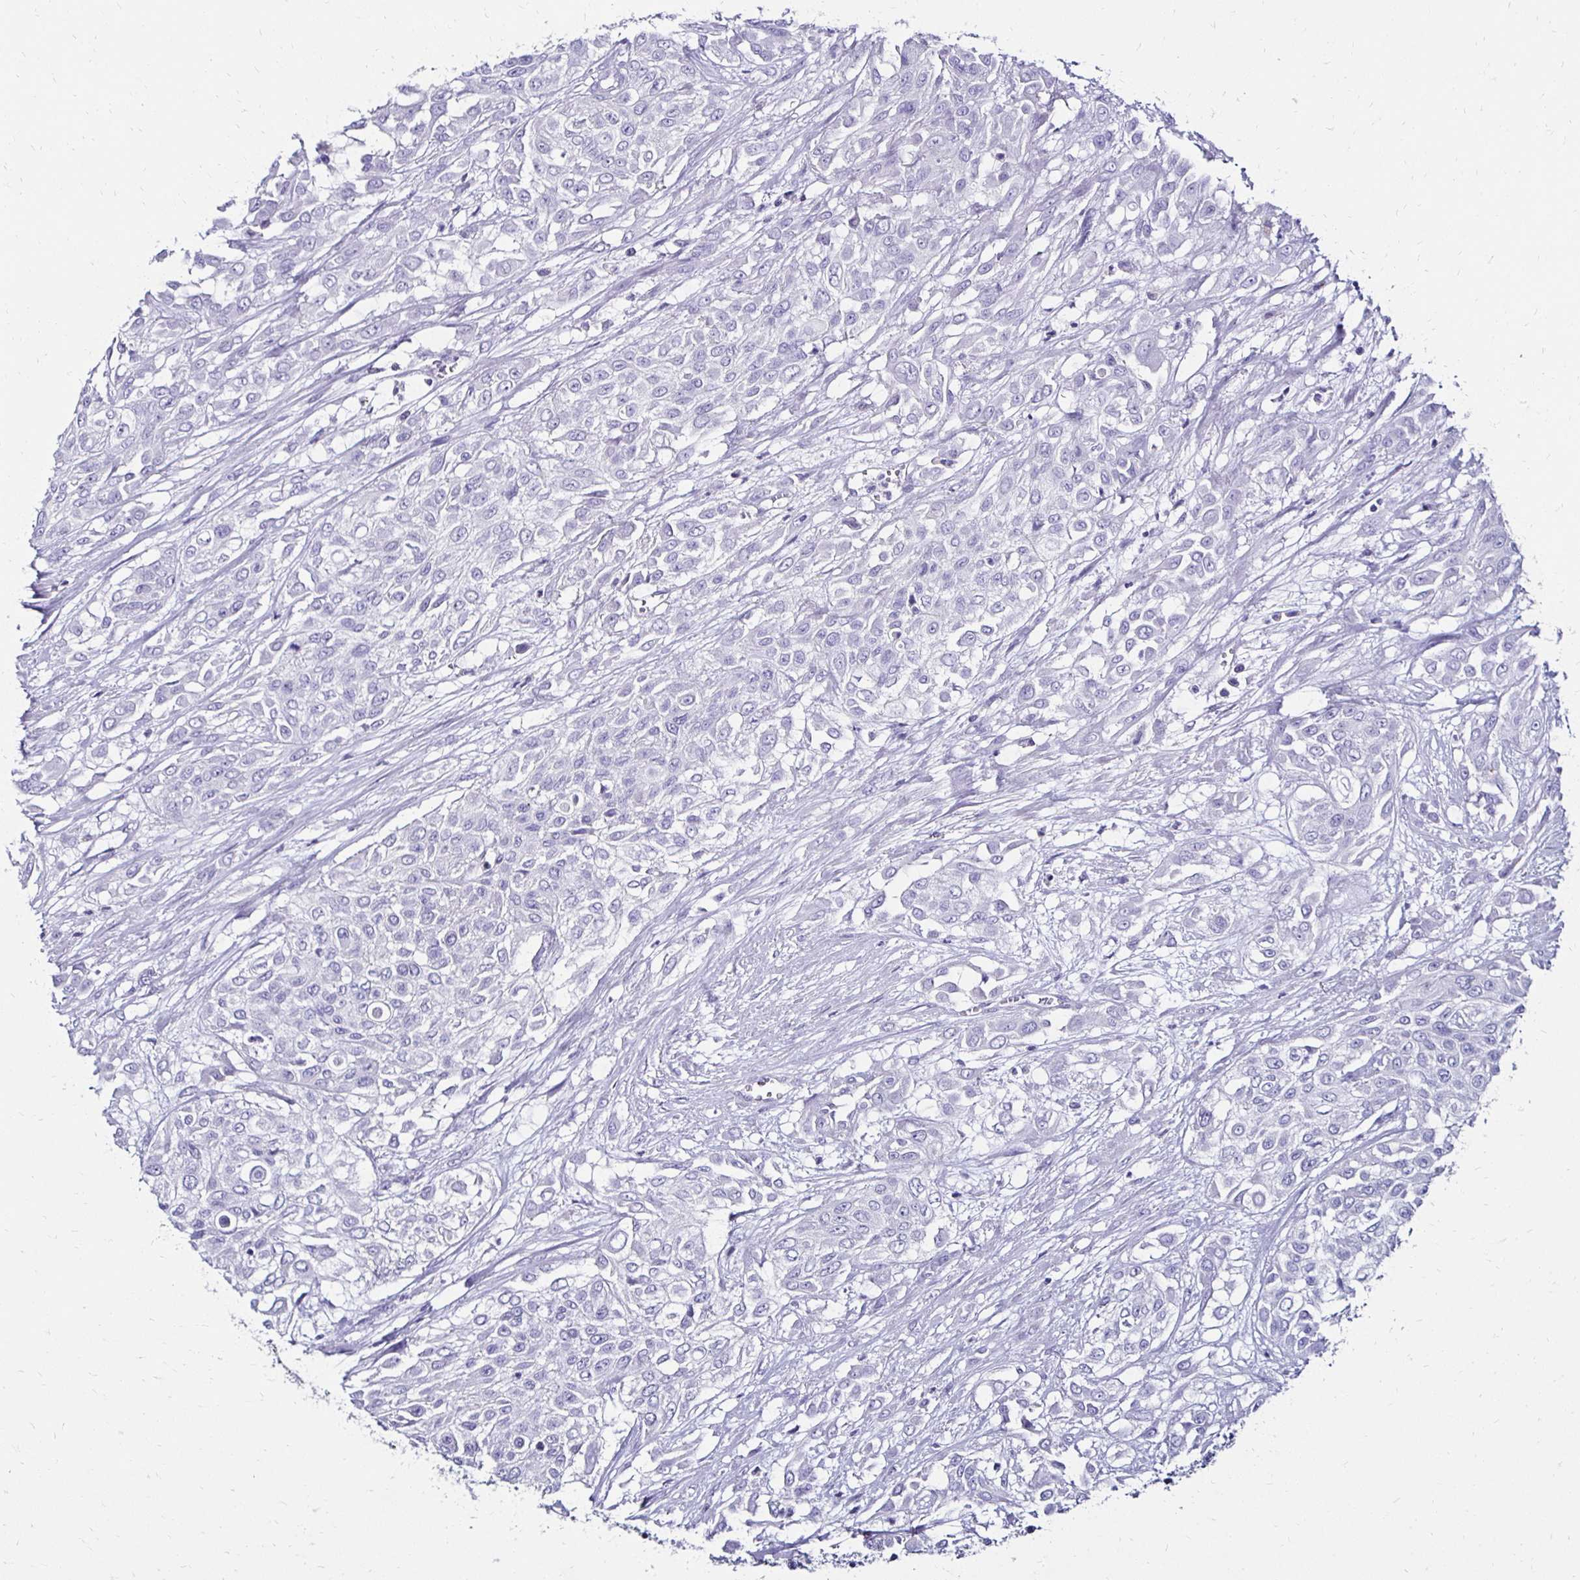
{"staining": {"intensity": "negative", "quantity": "none", "location": "none"}, "tissue": "urothelial cancer", "cell_type": "Tumor cells", "image_type": "cancer", "snomed": [{"axis": "morphology", "description": "Urothelial carcinoma, High grade"}, {"axis": "topography", "description": "Urinary bladder"}], "caption": "The histopathology image exhibits no significant staining in tumor cells of urothelial cancer.", "gene": "KCNT1", "patient": {"sex": "male", "age": 57}}